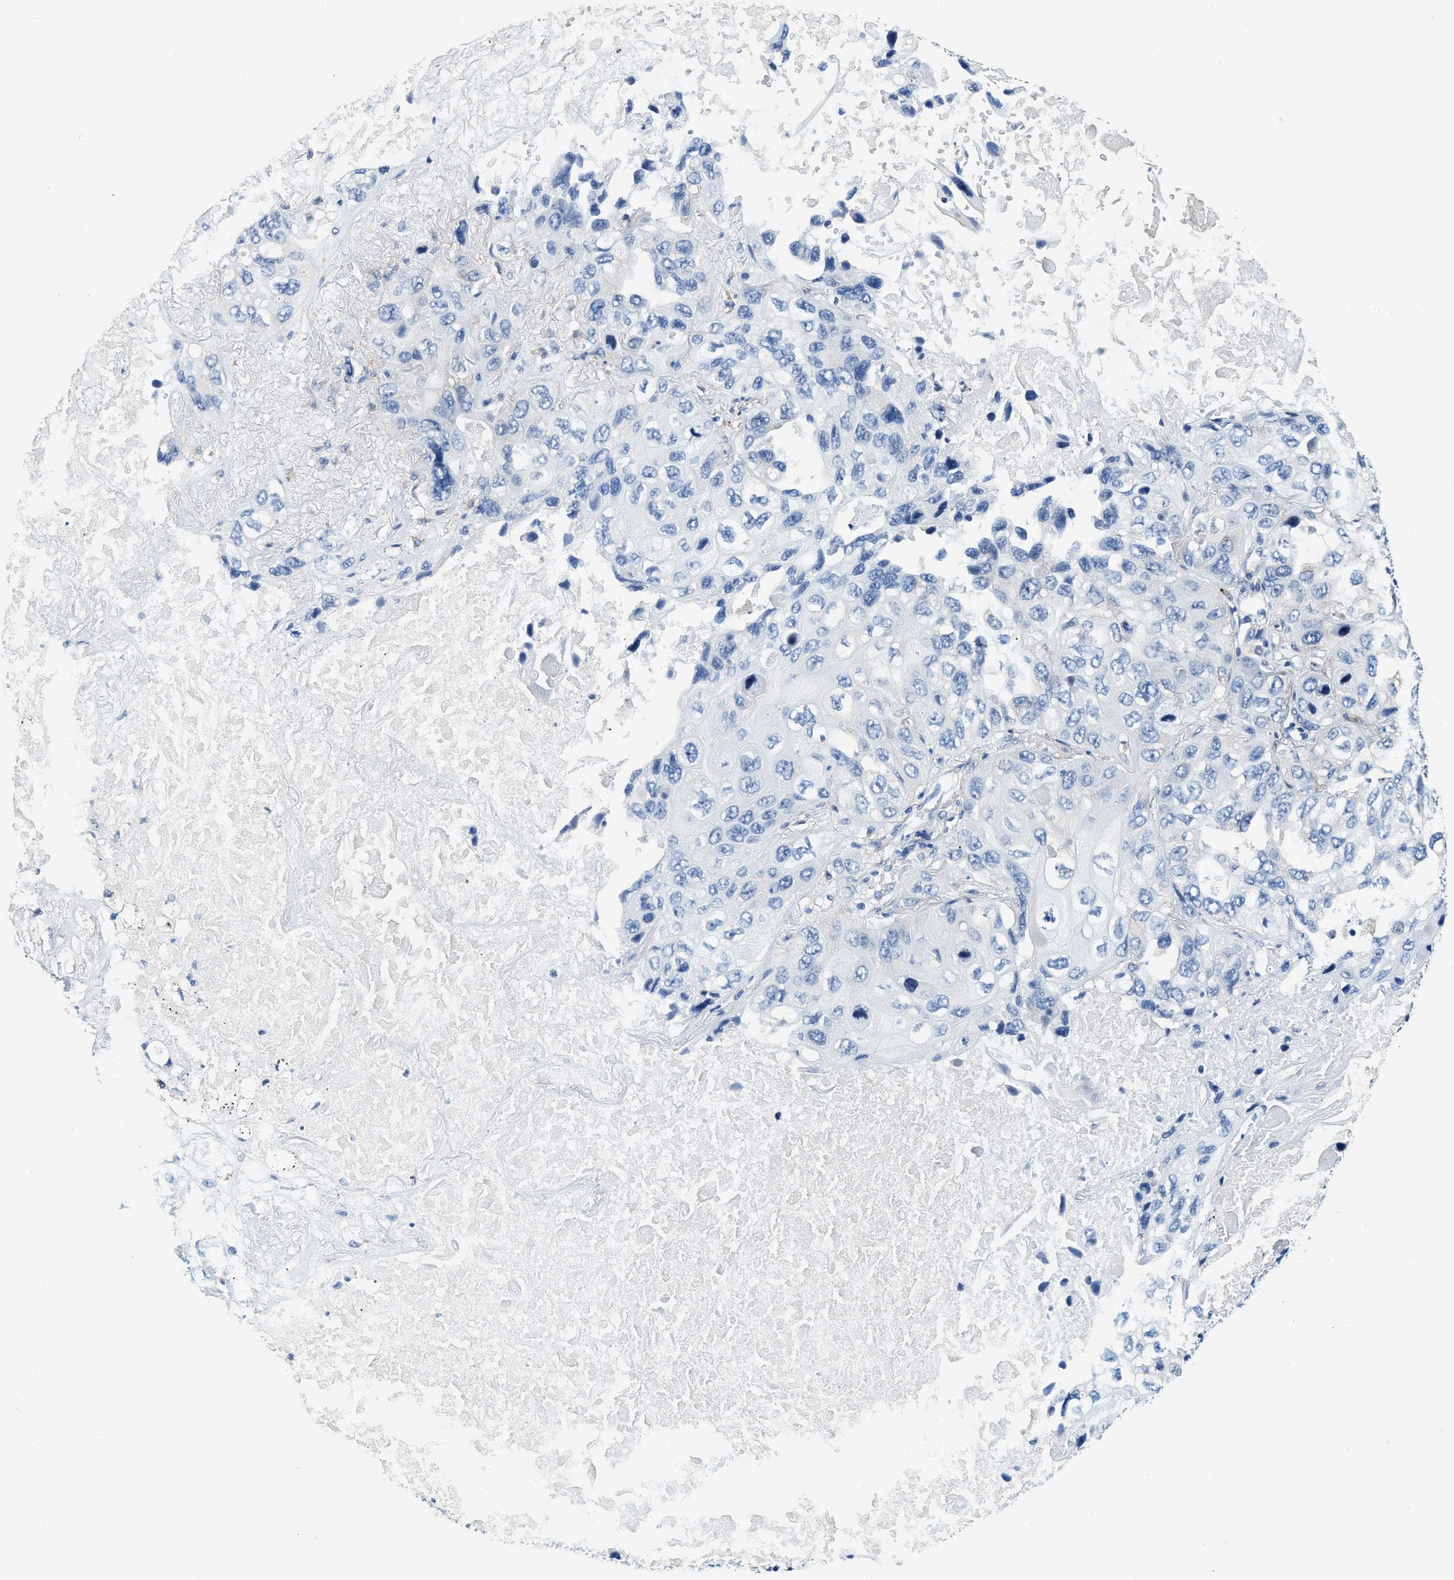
{"staining": {"intensity": "negative", "quantity": "none", "location": "none"}, "tissue": "lung cancer", "cell_type": "Tumor cells", "image_type": "cancer", "snomed": [{"axis": "morphology", "description": "Squamous cell carcinoma, NOS"}, {"axis": "topography", "description": "Lung"}], "caption": "Histopathology image shows no protein positivity in tumor cells of squamous cell carcinoma (lung) tissue. (DAB immunohistochemistry (IHC) with hematoxylin counter stain).", "gene": "EIF2AK2", "patient": {"sex": "female", "age": 73}}